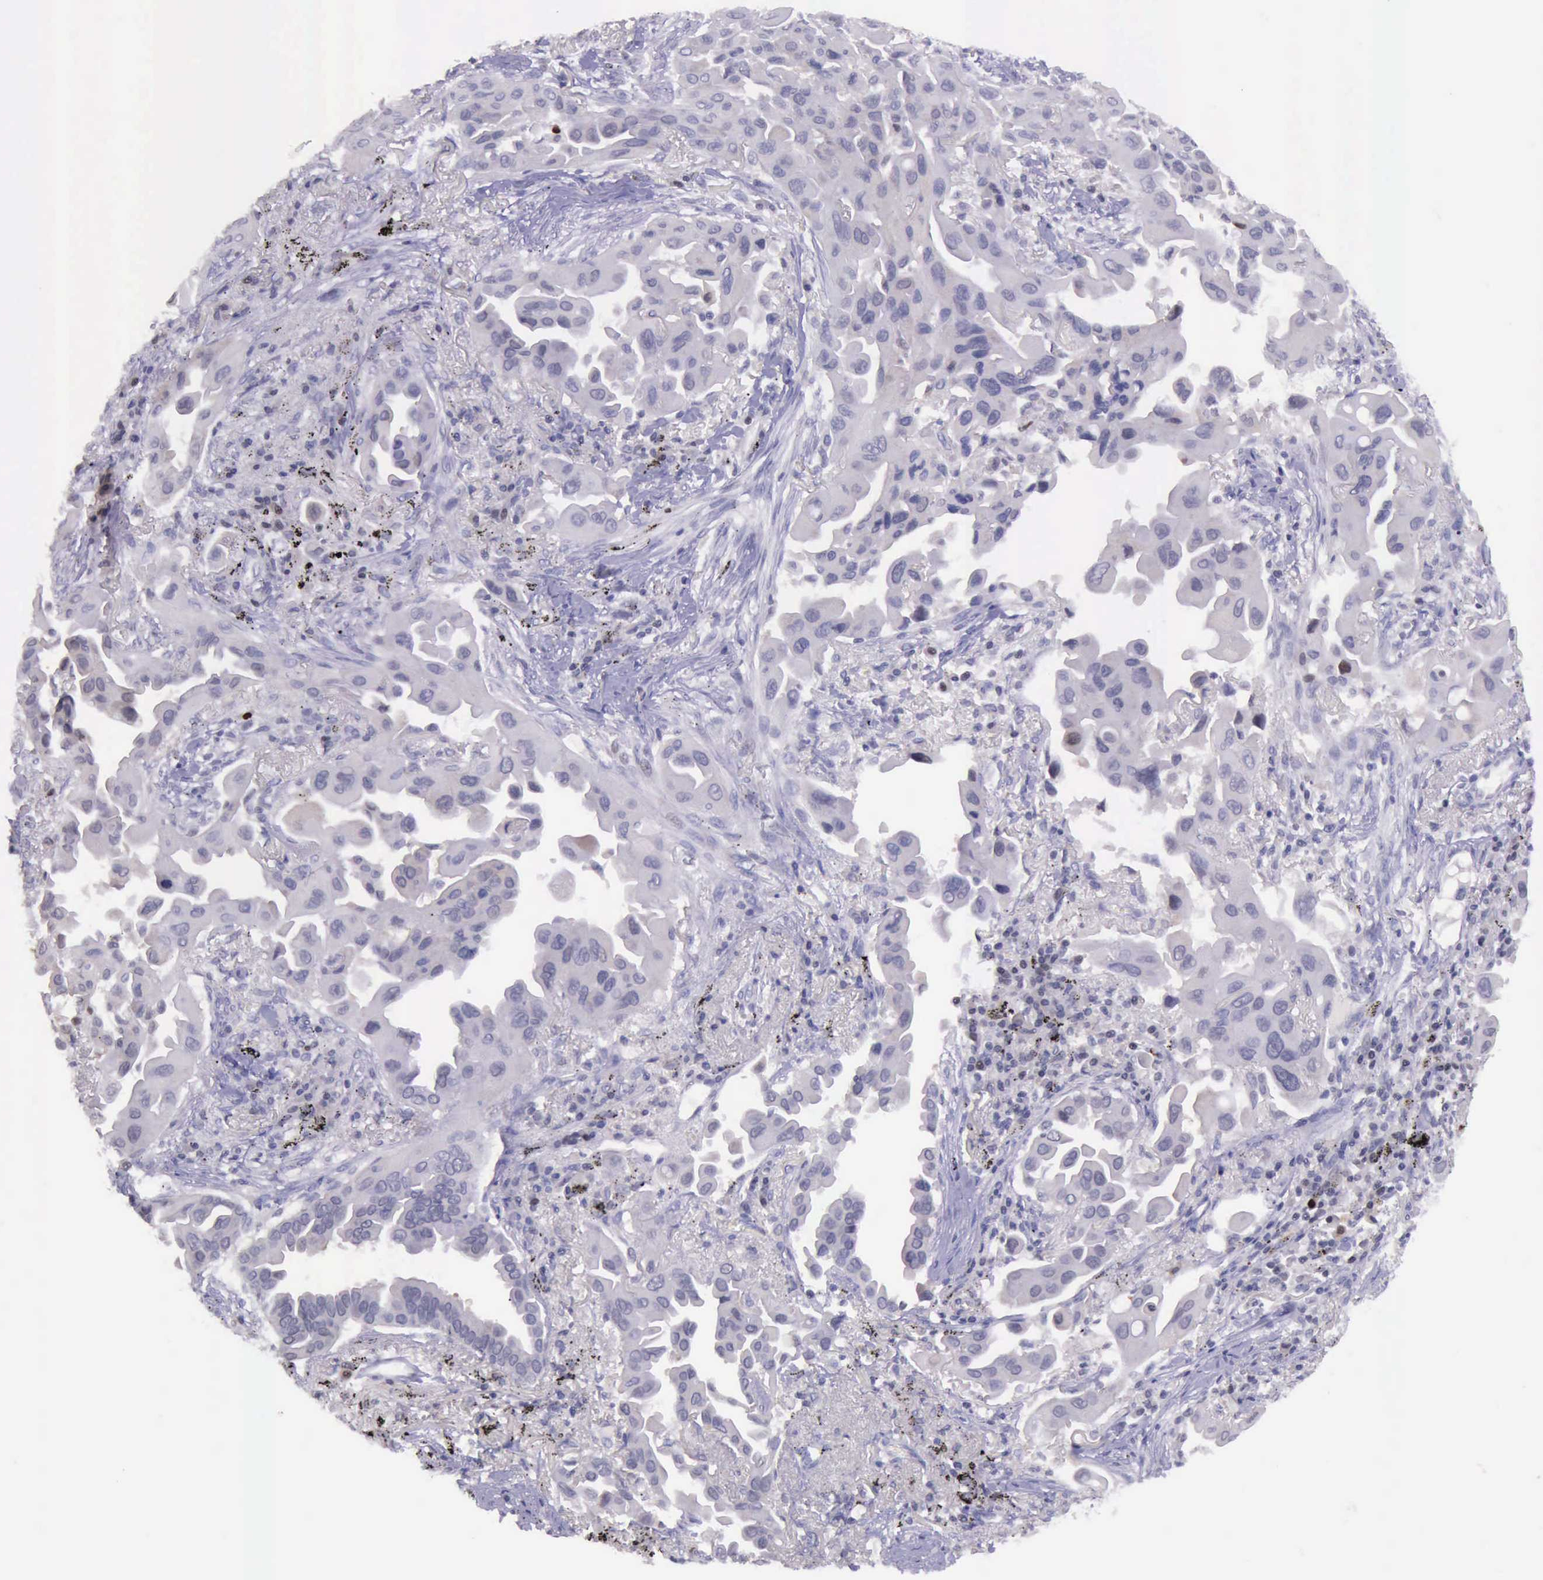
{"staining": {"intensity": "negative", "quantity": "none", "location": "none"}, "tissue": "lung cancer", "cell_type": "Tumor cells", "image_type": "cancer", "snomed": [{"axis": "morphology", "description": "Adenocarcinoma, NOS"}, {"axis": "topography", "description": "Lung"}], "caption": "An immunohistochemistry micrograph of adenocarcinoma (lung) is shown. There is no staining in tumor cells of adenocarcinoma (lung).", "gene": "PARP1", "patient": {"sex": "male", "age": 68}}